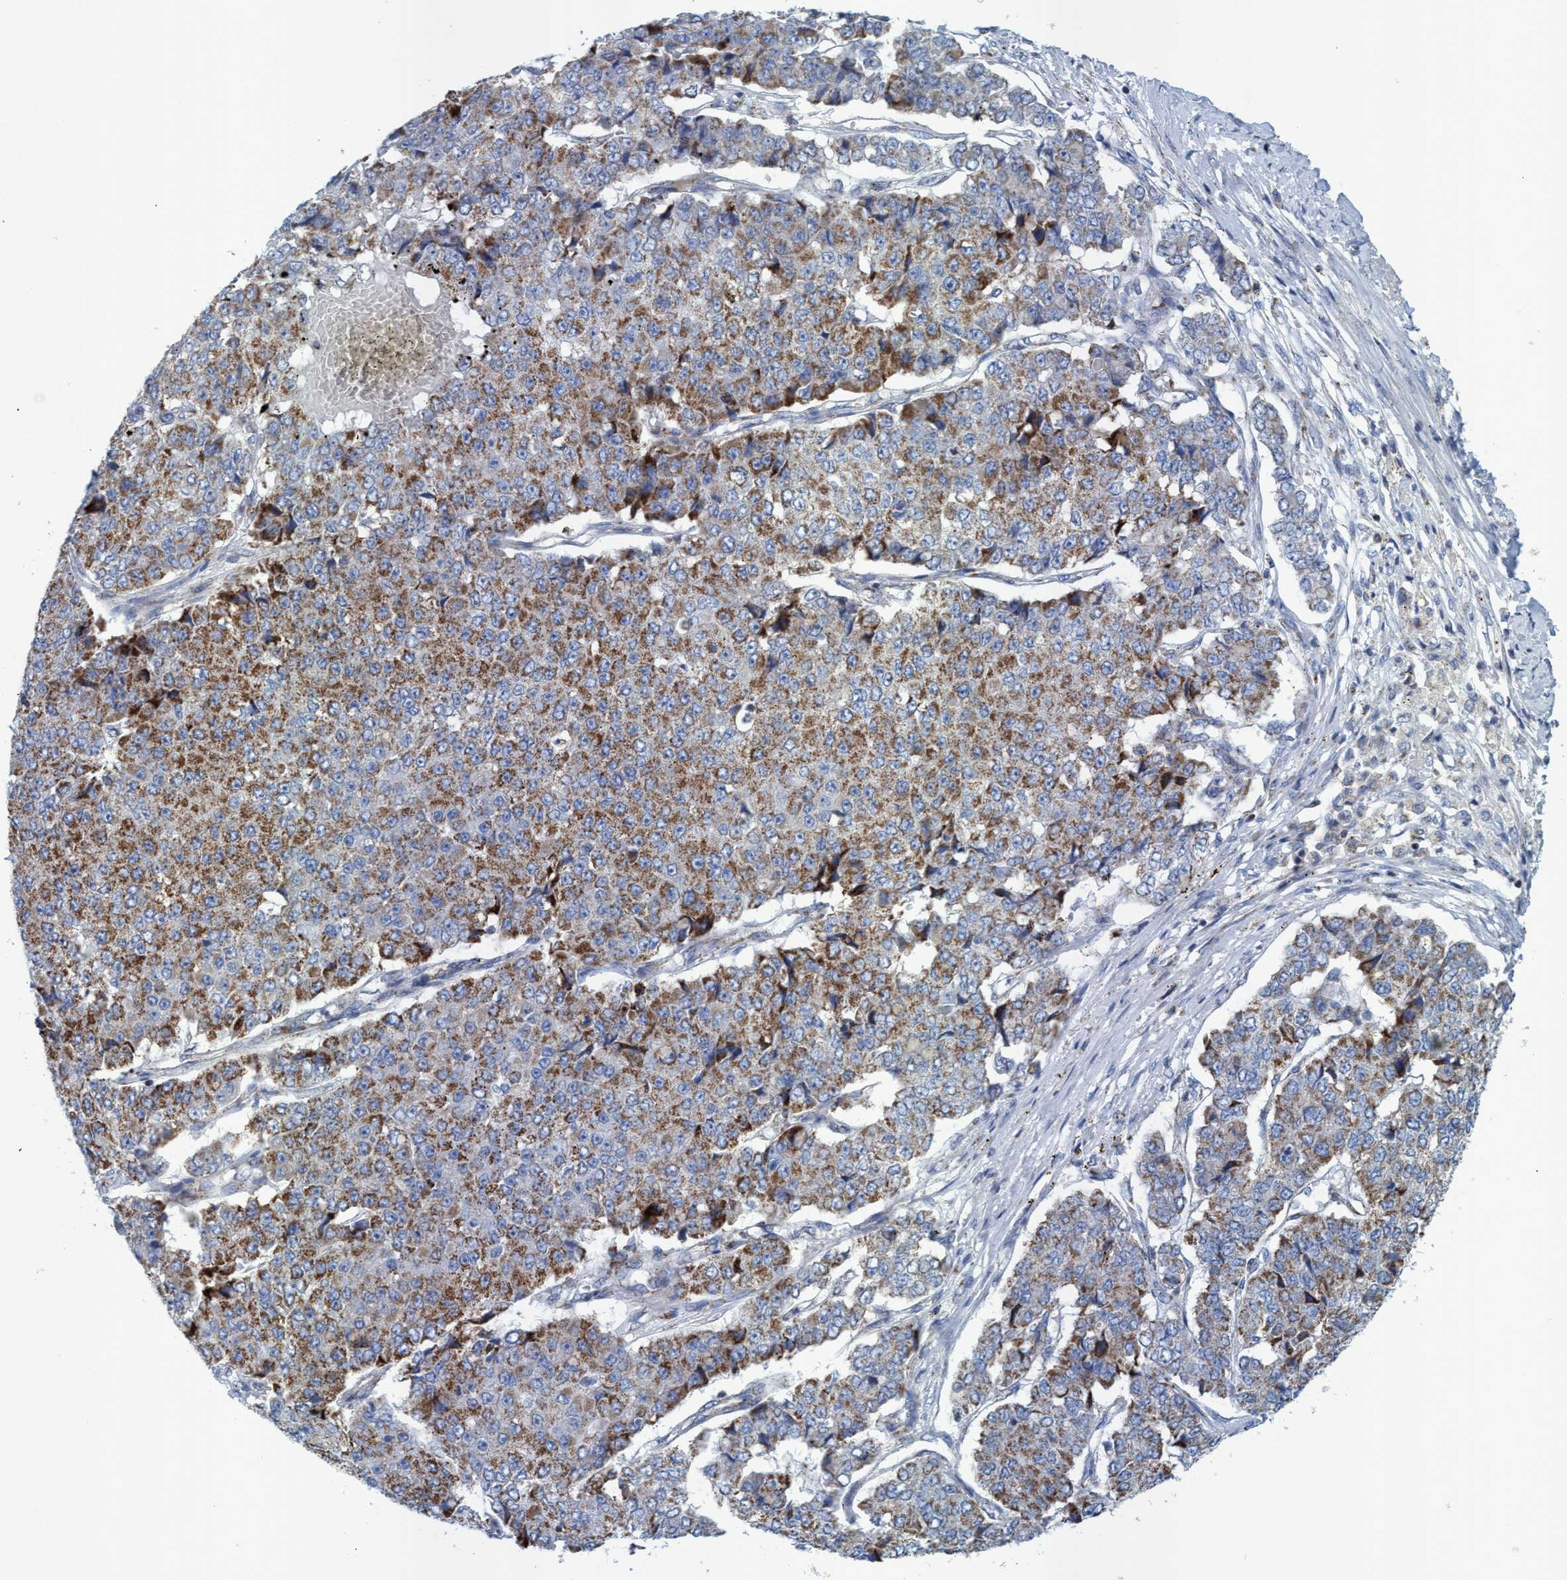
{"staining": {"intensity": "moderate", "quantity": ">75%", "location": "cytoplasmic/membranous"}, "tissue": "pancreatic cancer", "cell_type": "Tumor cells", "image_type": "cancer", "snomed": [{"axis": "morphology", "description": "Adenocarcinoma, NOS"}, {"axis": "topography", "description": "Pancreas"}], "caption": "Immunohistochemistry photomicrograph of human pancreatic cancer (adenocarcinoma) stained for a protein (brown), which exhibits medium levels of moderate cytoplasmic/membranous staining in approximately >75% of tumor cells.", "gene": "GGA3", "patient": {"sex": "male", "age": 50}}